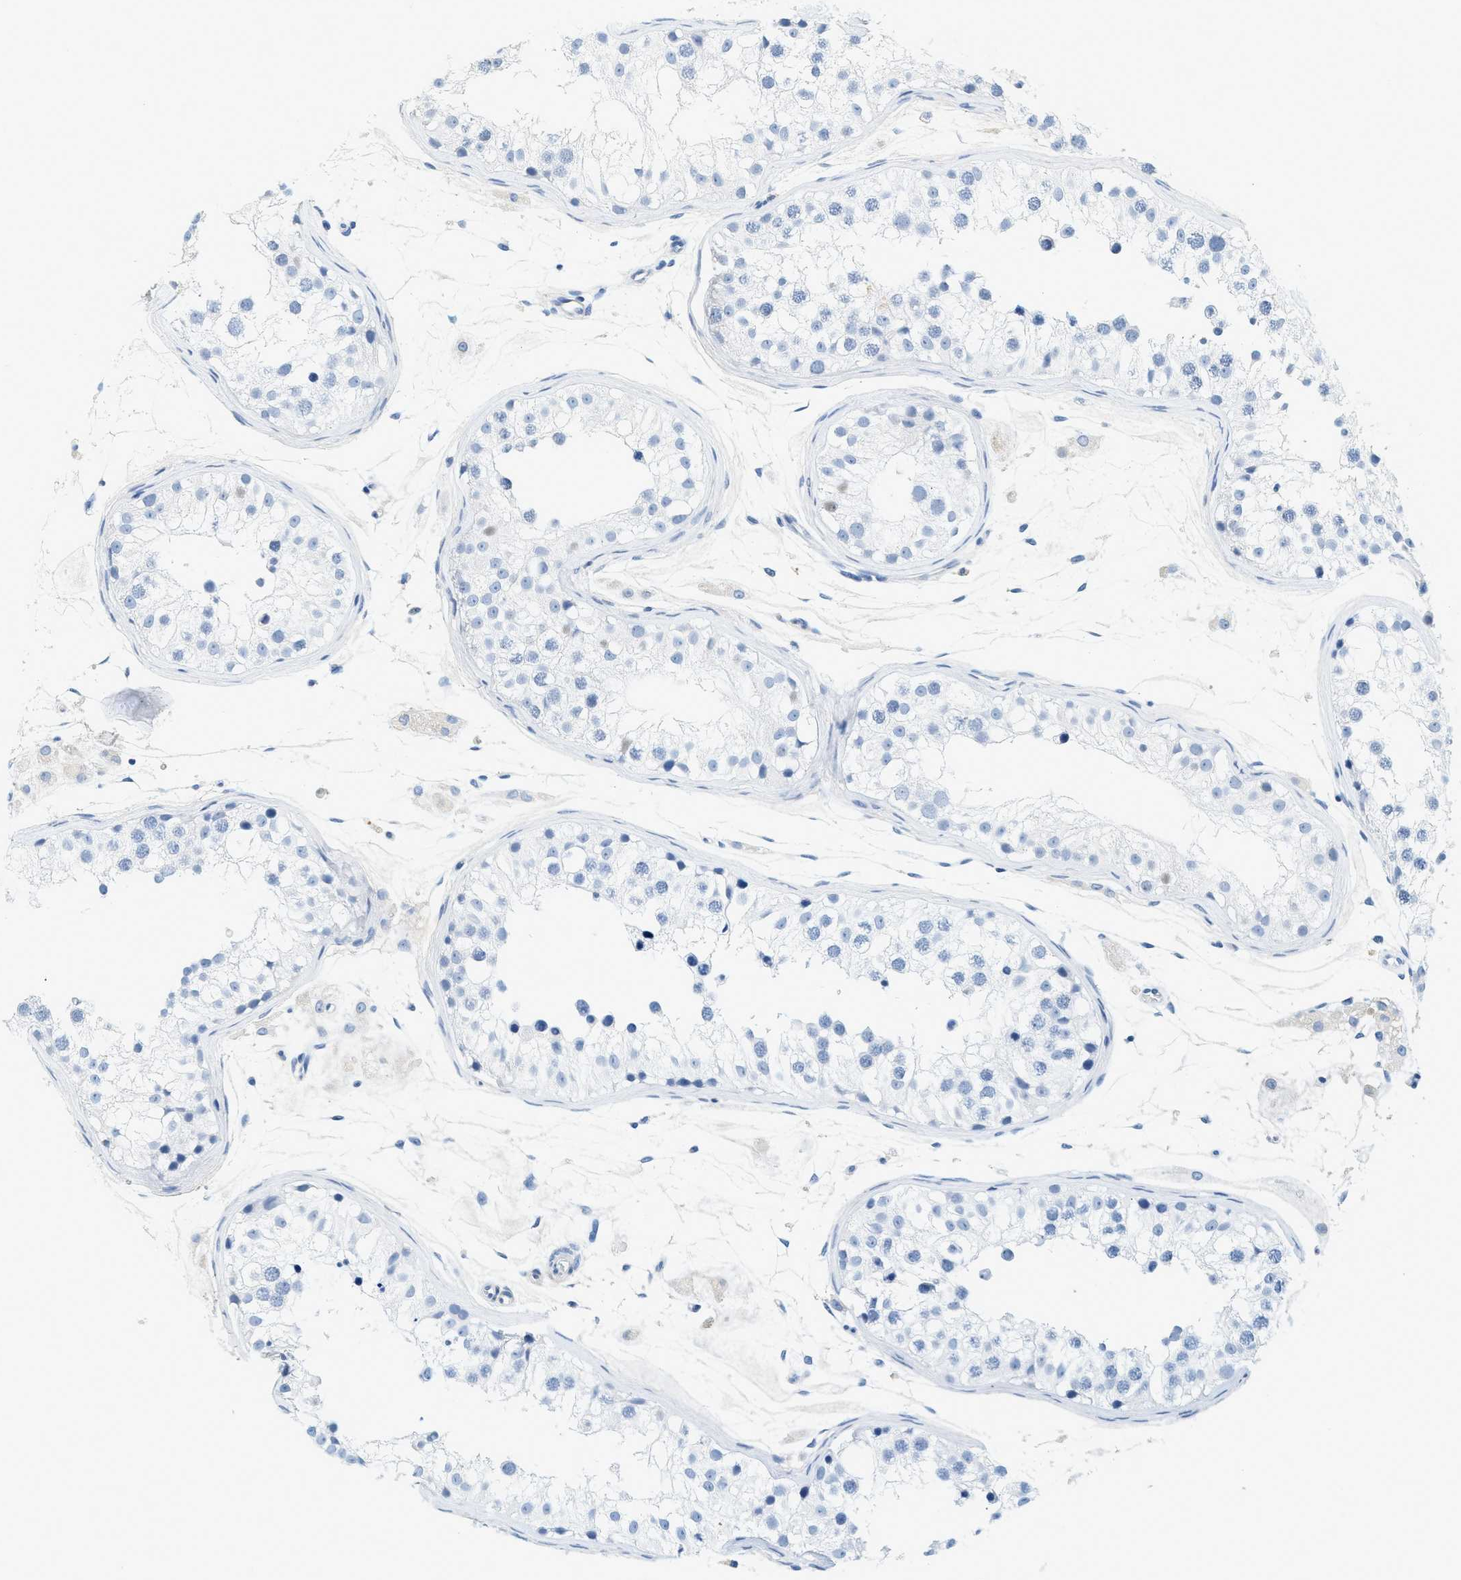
{"staining": {"intensity": "negative", "quantity": "none", "location": "none"}, "tissue": "testis", "cell_type": "Cells in seminiferous ducts", "image_type": "normal", "snomed": [{"axis": "morphology", "description": "Normal tissue, NOS"}, {"axis": "morphology", "description": "Adenocarcinoma, metastatic, NOS"}, {"axis": "topography", "description": "Testis"}], "caption": "The immunohistochemistry (IHC) image has no significant staining in cells in seminiferous ducts of testis.", "gene": "LCN2", "patient": {"sex": "male", "age": 26}}